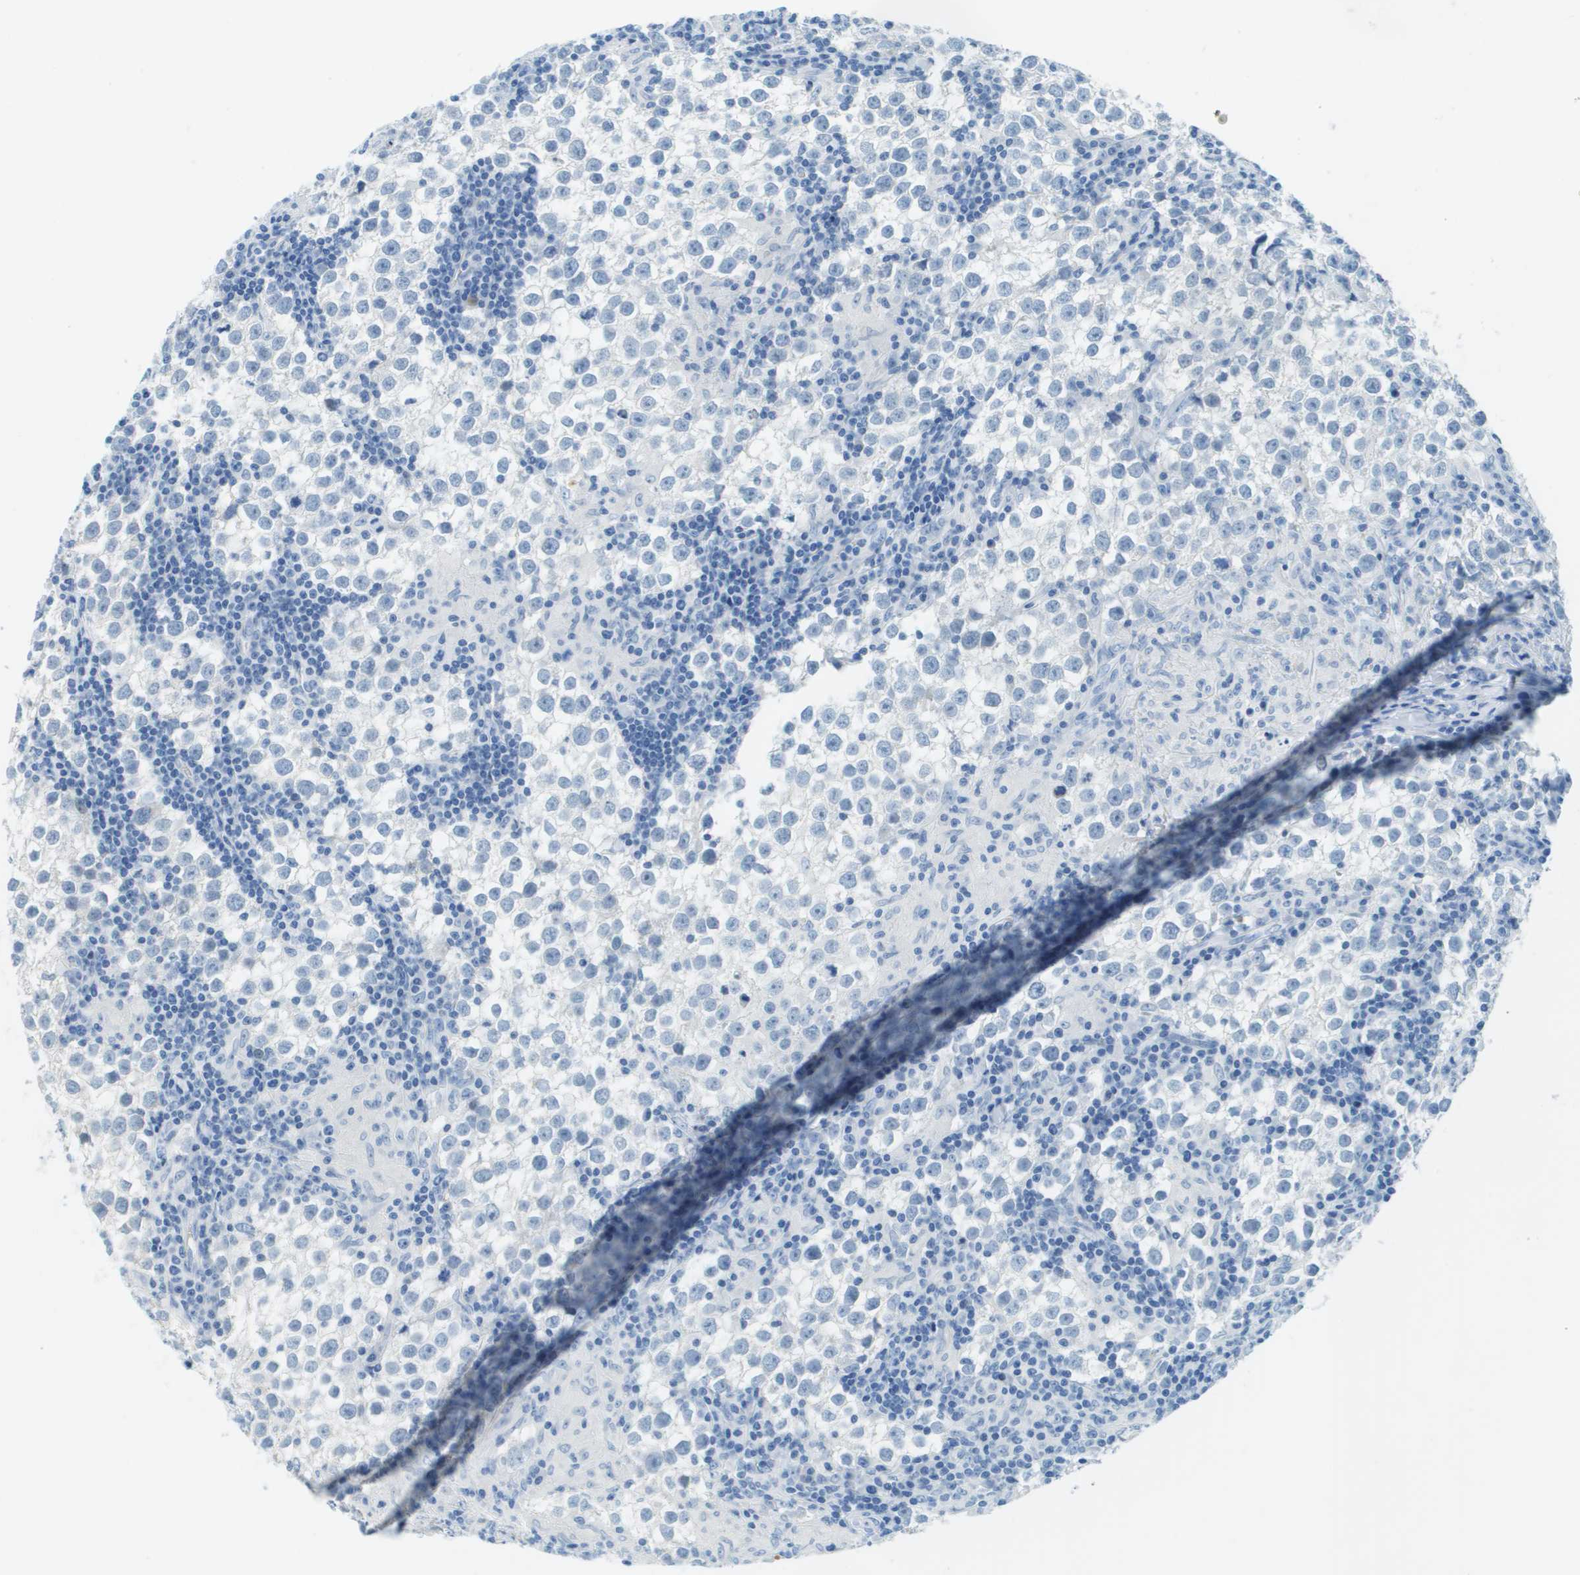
{"staining": {"intensity": "negative", "quantity": "none", "location": "none"}, "tissue": "testis cancer", "cell_type": "Tumor cells", "image_type": "cancer", "snomed": [{"axis": "morphology", "description": "Seminoma, NOS"}, {"axis": "morphology", "description": "Carcinoma, Embryonal, NOS"}, {"axis": "topography", "description": "Testis"}], "caption": "High magnification brightfield microscopy of embryonal carcinoma (testis) stained with DAB (3,3'-diaminobenzidine) (brown) and counterstained with hematoxylin (blue): tumor cells show no significant staining.", "gene": "CDHR2", "patient": {"sex": "male", "age": 36}}